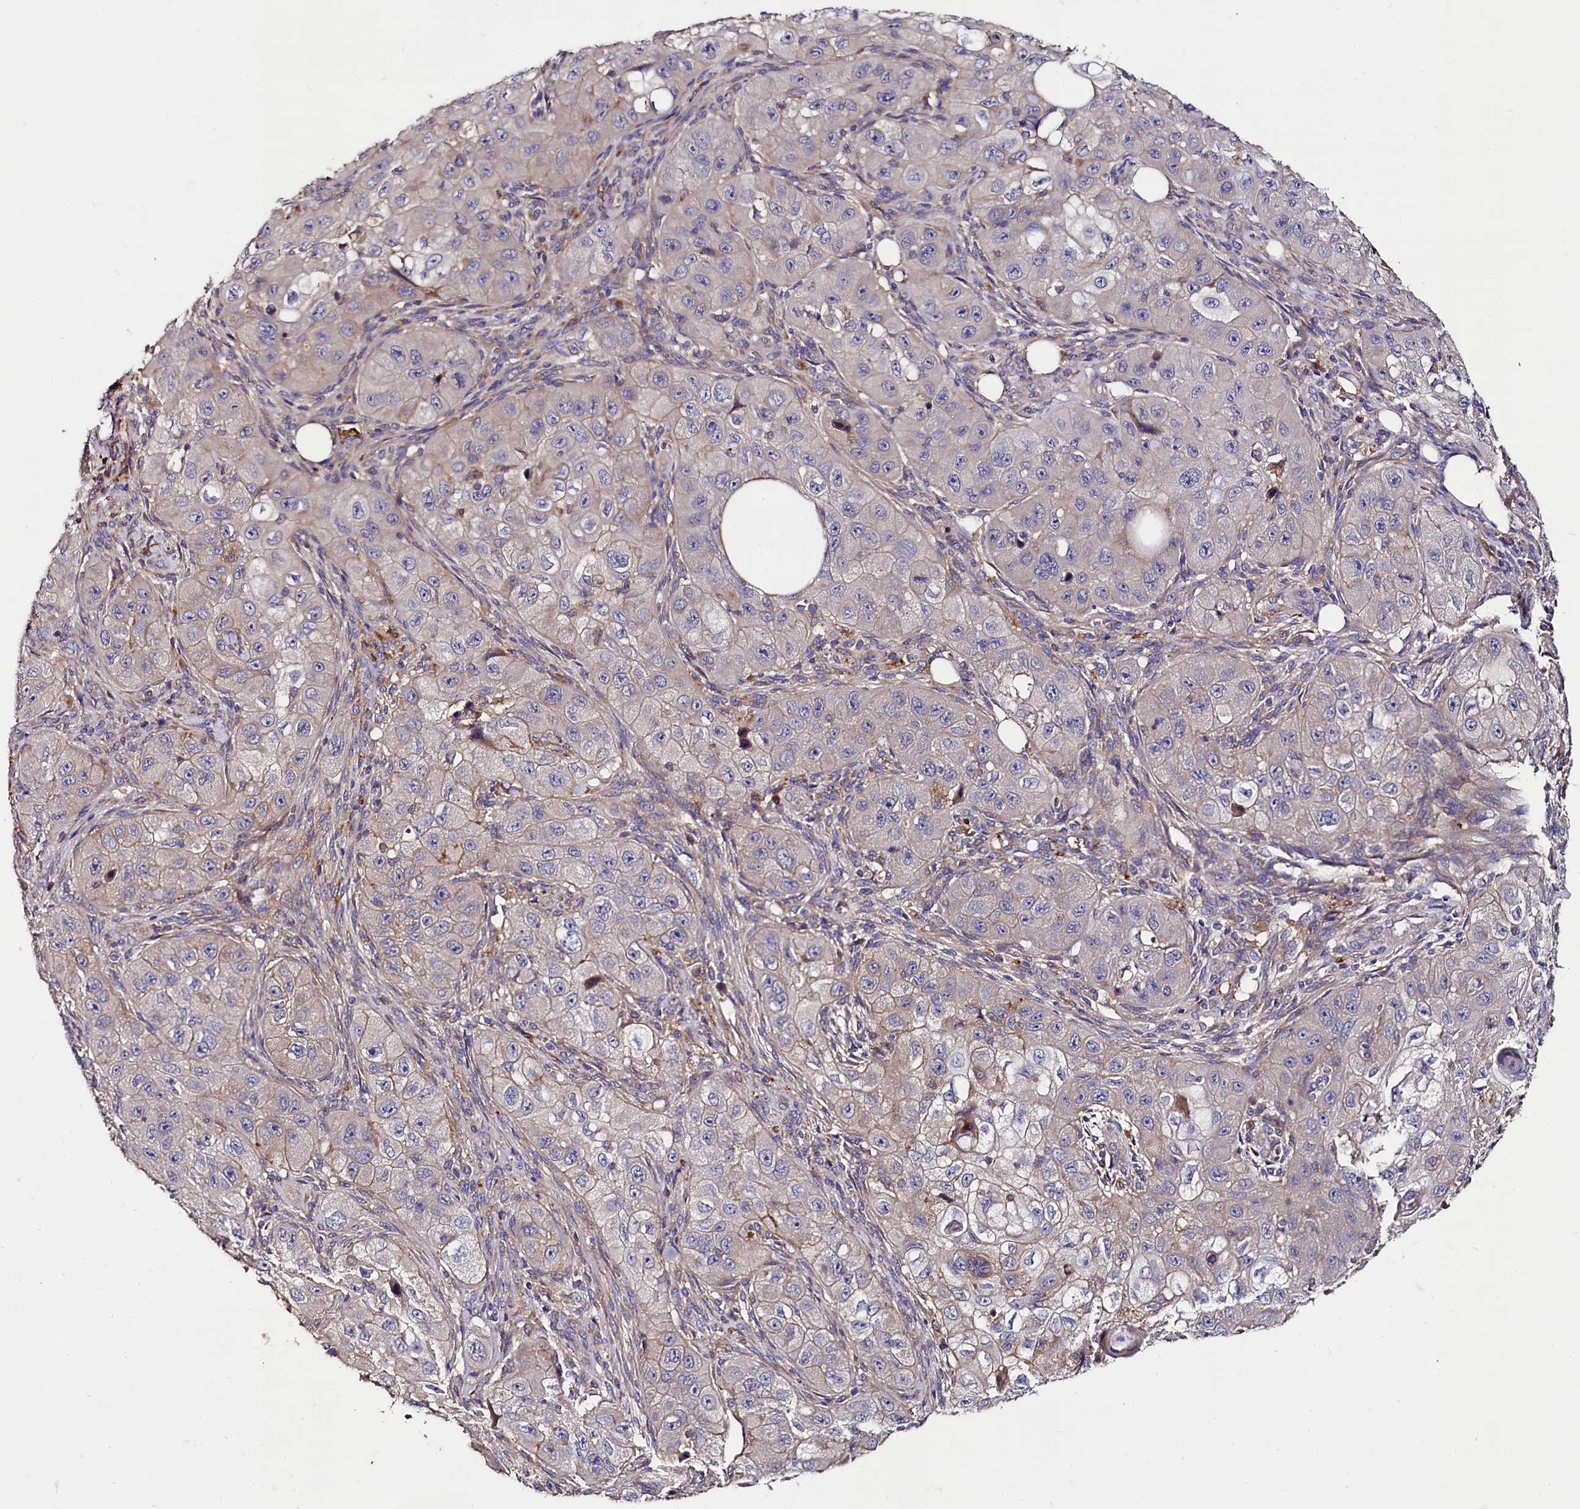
{"staining": {"intensity": "weak", "quantity": "<25%", "location": "cytoplasmic/membranous"}, "tissue": "skin cancer", "cell_type": "Tumor cells", "image_type": "cancer", "snomed": [{"axis": "morphology", "description": "Squamous cell carcinoma, NOS"}, {"axis": "topography", "description": "Skin"}, {"axis": "topography", "description": "Subcutis"}], "caption": "Skin squamous cell carcinoma was stained to show a protein in brown. There is no significant positivity in tumor cells.", "gene": "SPRYD3", "patient": {"sex": "male", "age": 73}}